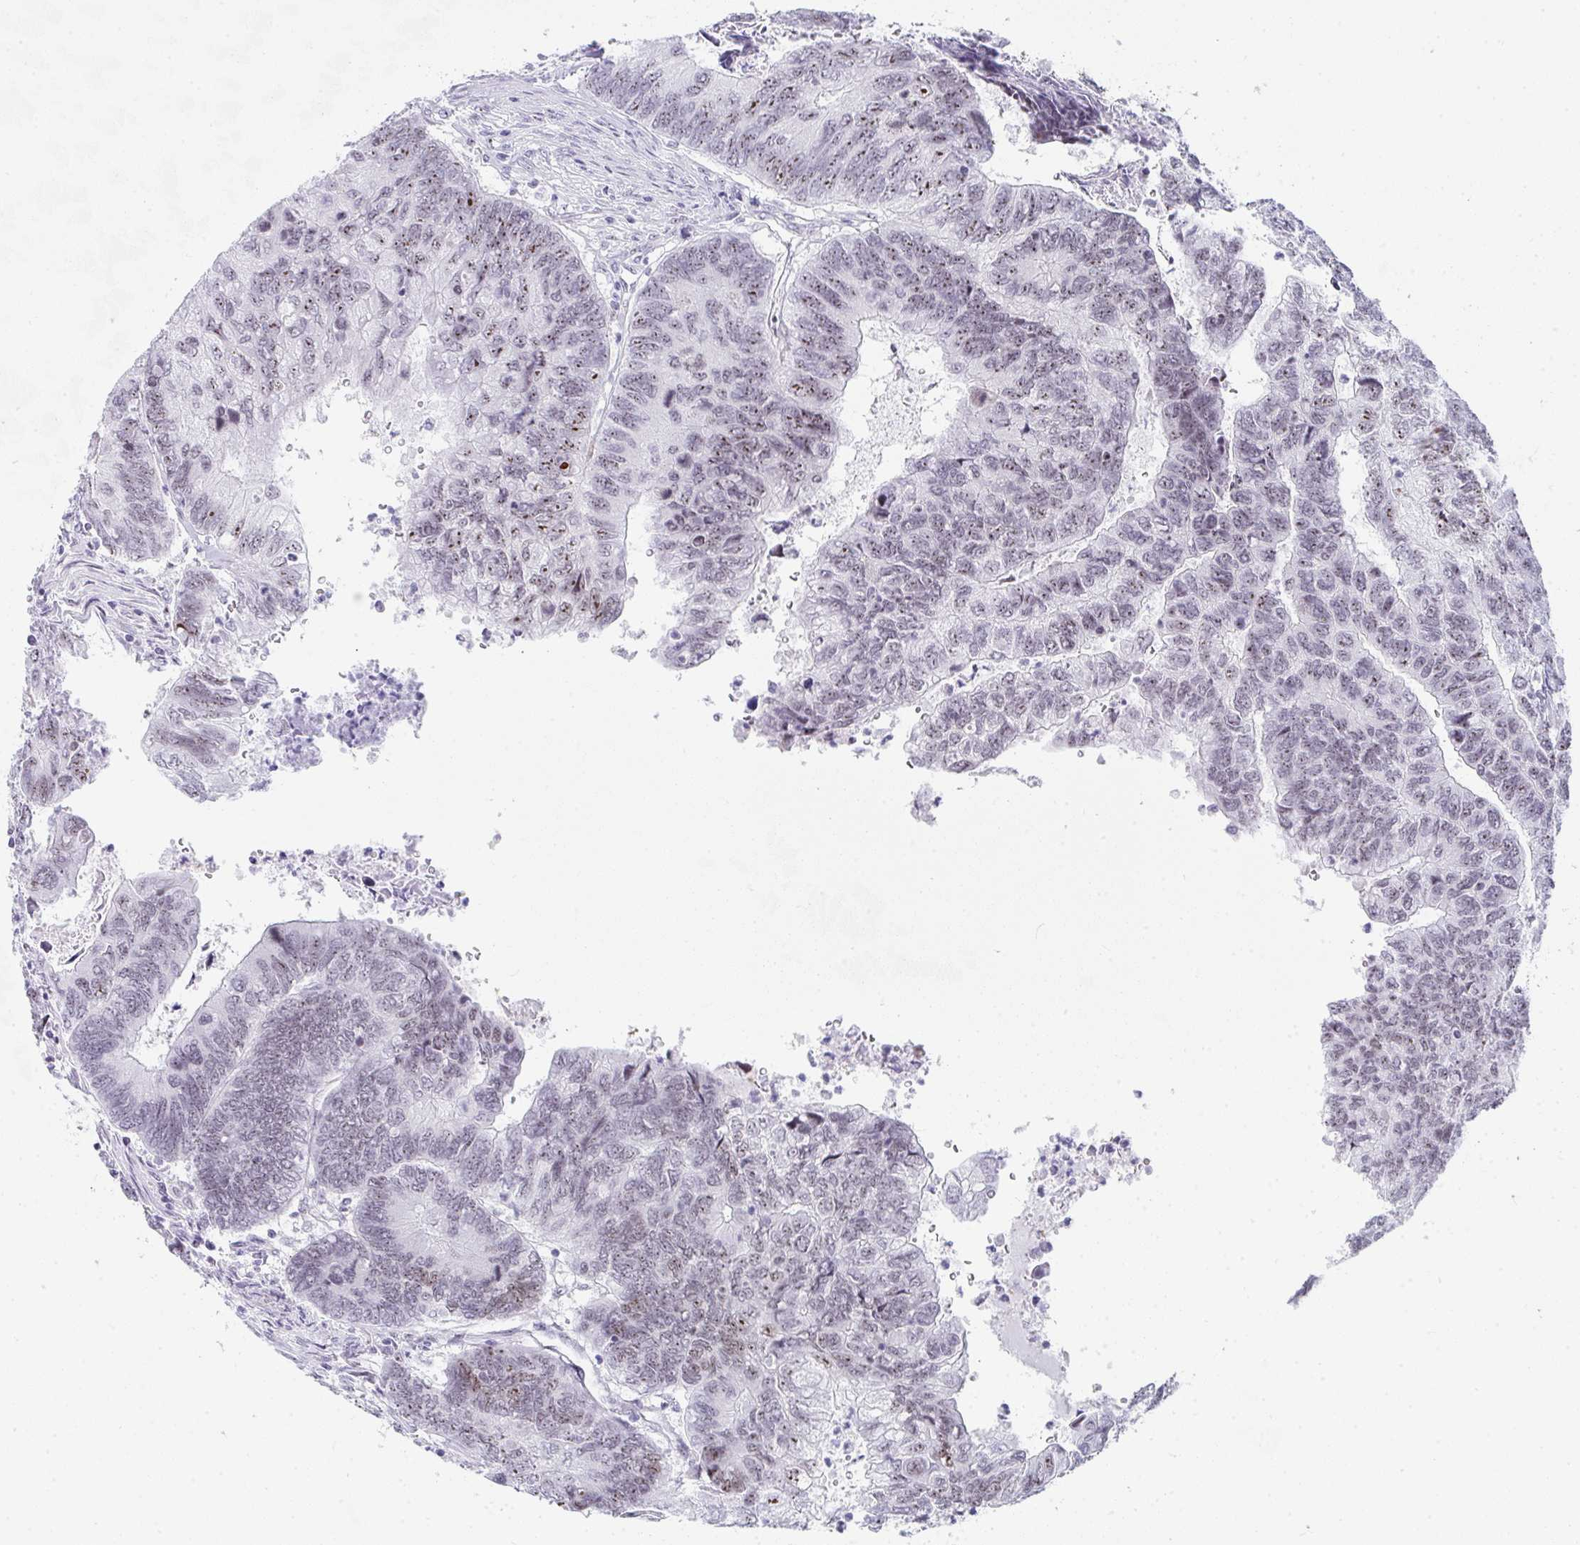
{"staining": {"intensity": "moderate", "quantity": "<25%", "location": "nuclear"}, "tissue": "colorectal cancer", "cell_type": "Tumor cells", "image_type": "cancer", "snomed": [{"axis": "morphology", "description": "Adenocarcinoma, NOS"}, {"axis": "topography", "description": "Colon"}], "caption": "Colorectal cancer stained for a protein exhibits moderate nuclear positivity in tumor cells.", "gene": "NOP10", "patient": {"sex": "female", "age": 67}}